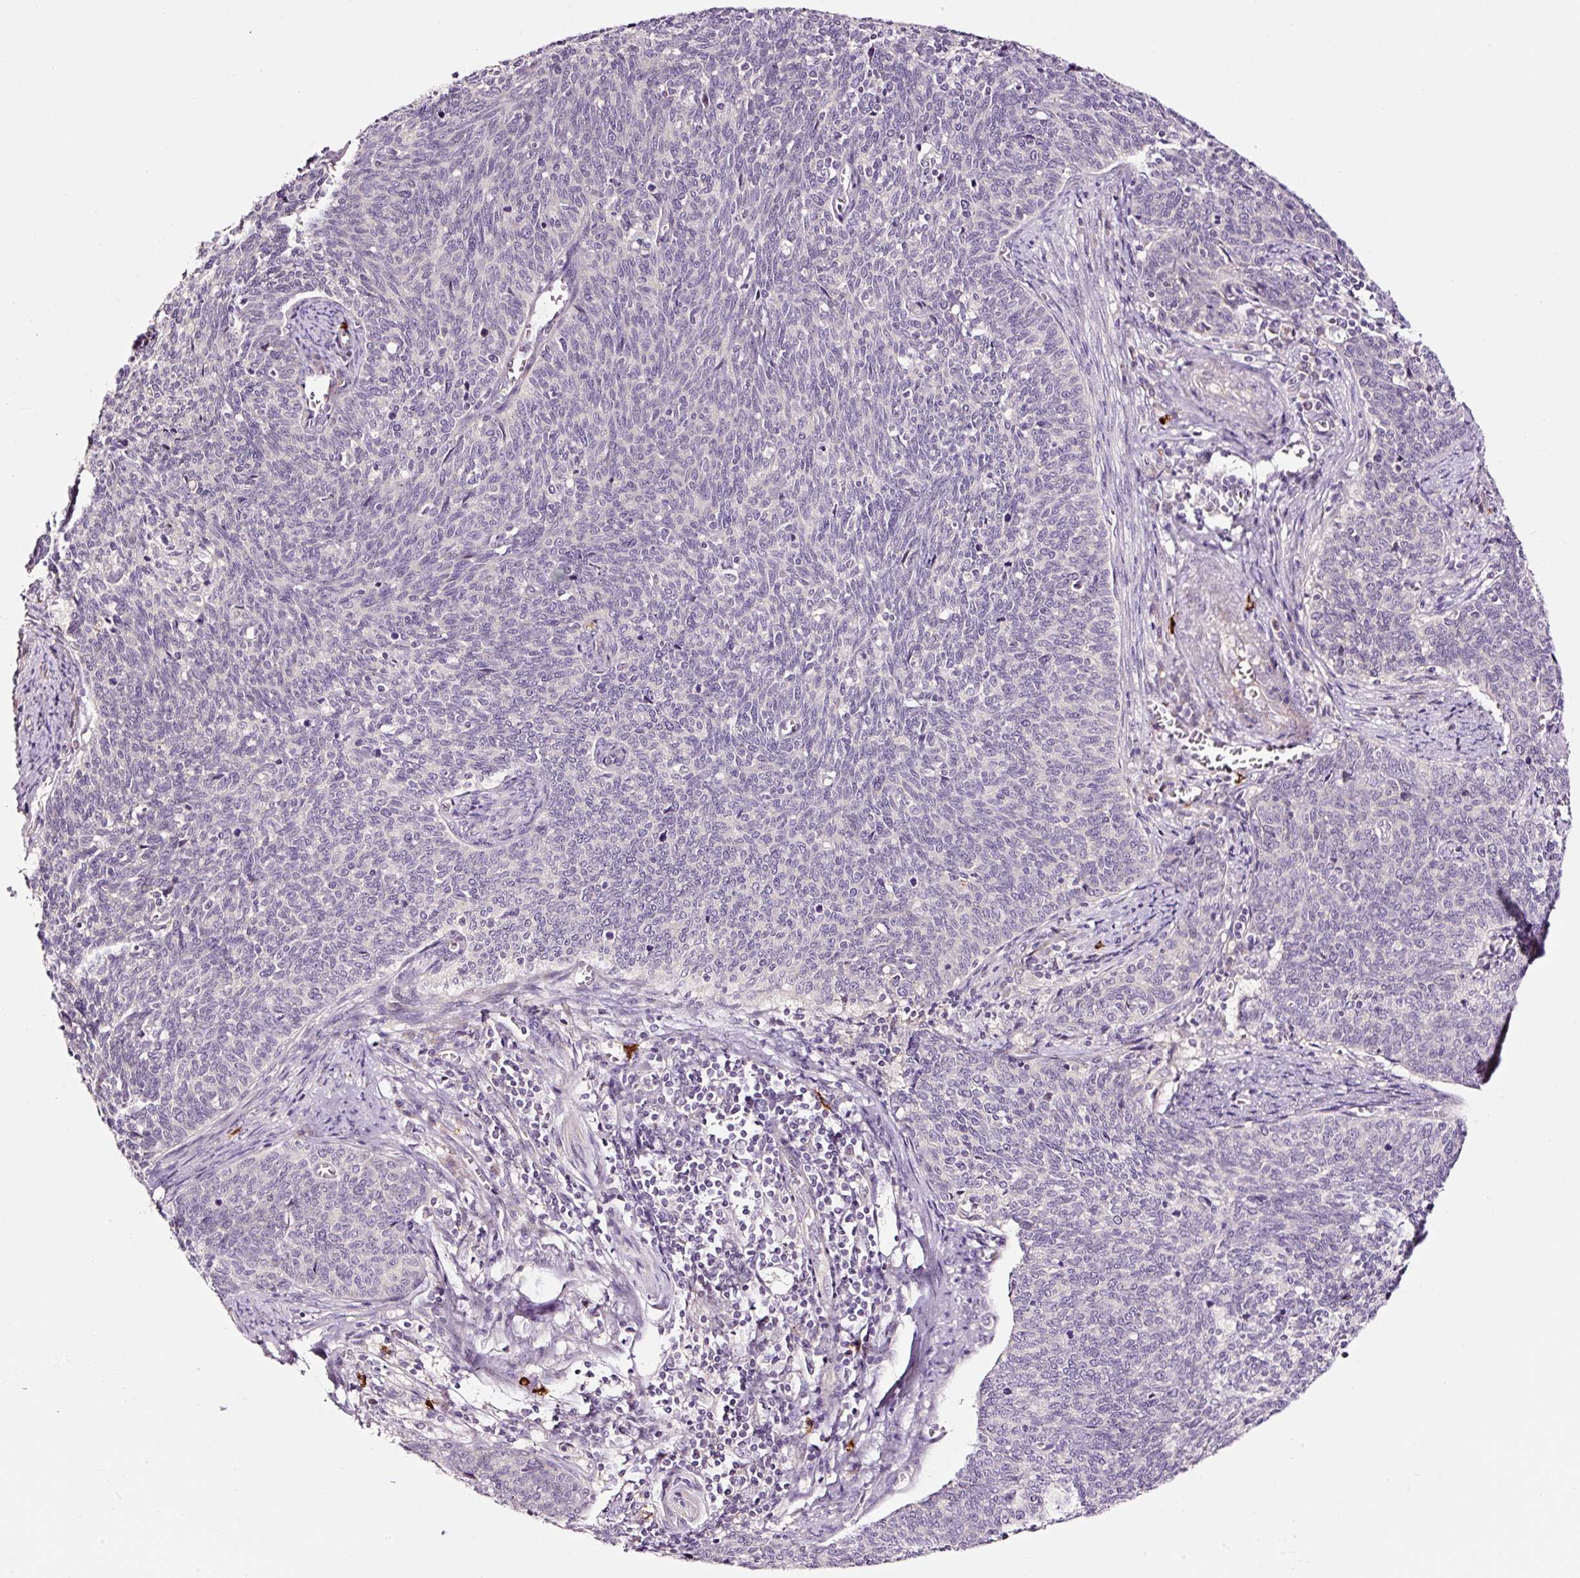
{"staining": {"intensity": "negative", "quantity": "none", "location": "none"}, "tissue": "cervical cancer", "cell_type": "Tumor cells", "image_type": "cancer", "snomed": [{"axis": "morphology", "description": "Squamous cell carcinoma, NOS"}, {"axis": "topography", "description": "Cervix"}], "caption": "Squamous cell carcinoma (cervical) was stained to show a protein in brown. There is no significant staining in tumor cells.", "gene": "UTP14A", "patient": {"sex": "female", "age": 39}}